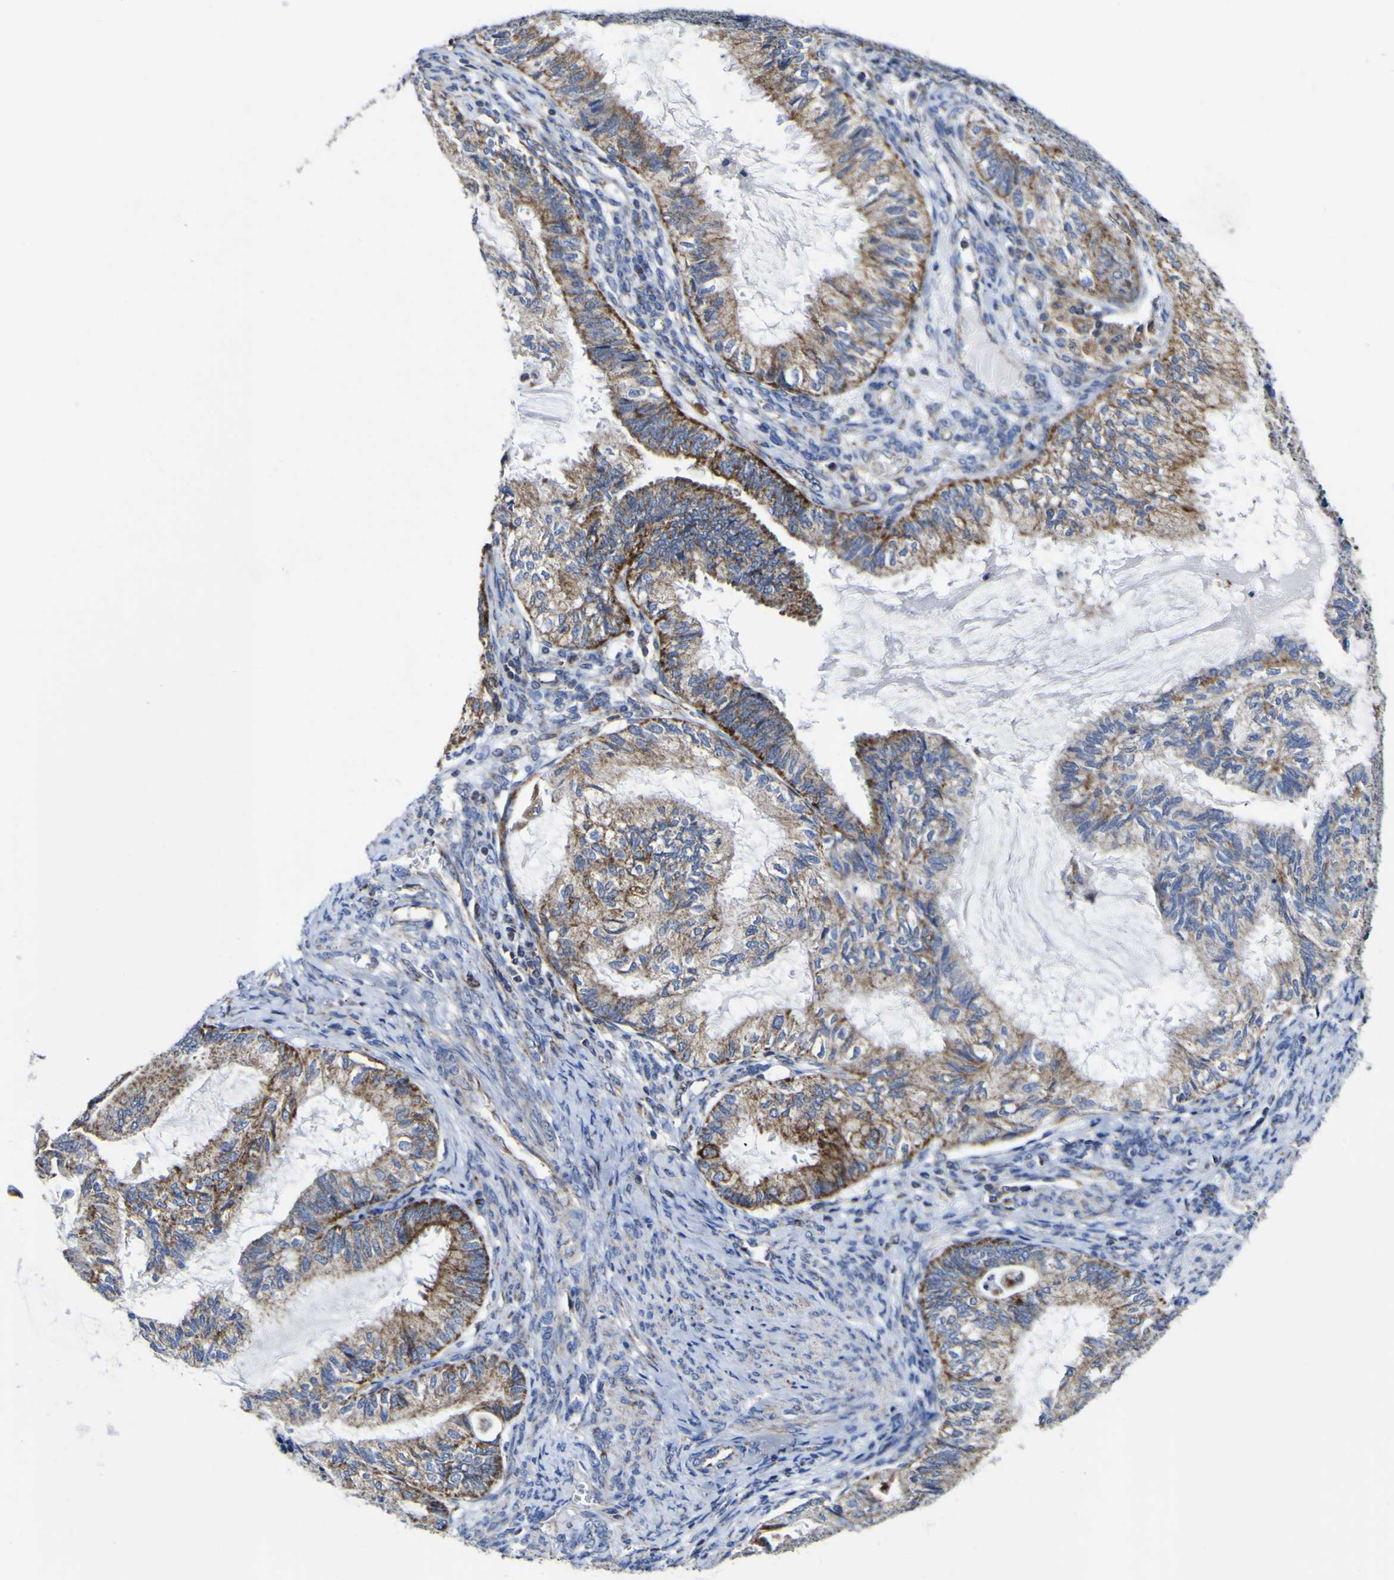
{"staining": {"intensity": "moderate", "quantity": ">75%", "location": "cytoplasmic/membranous"}, "tissue": "cervical cancer", "cell_type": "Tumor cells", "image_type": "cancer", "snomed": [{"axis": "morphology", "description": "Normal tissue, NOS"}, {"axis": "morphology", "description": "Adenocarcinoma, NOS"}, {"axis": "topography", "description": "Cervix"}, {"axis": "topography", "description": "Endometrium"}], "caption": "Protein expression analysis of cervical cancer (adenocarcinoma) shows moderate cytoplasmic/membranous positivity in approximately >75% of tumor cells.", "gene": "CCDC90B", "patient": {"sex": "female", "age": 86}}